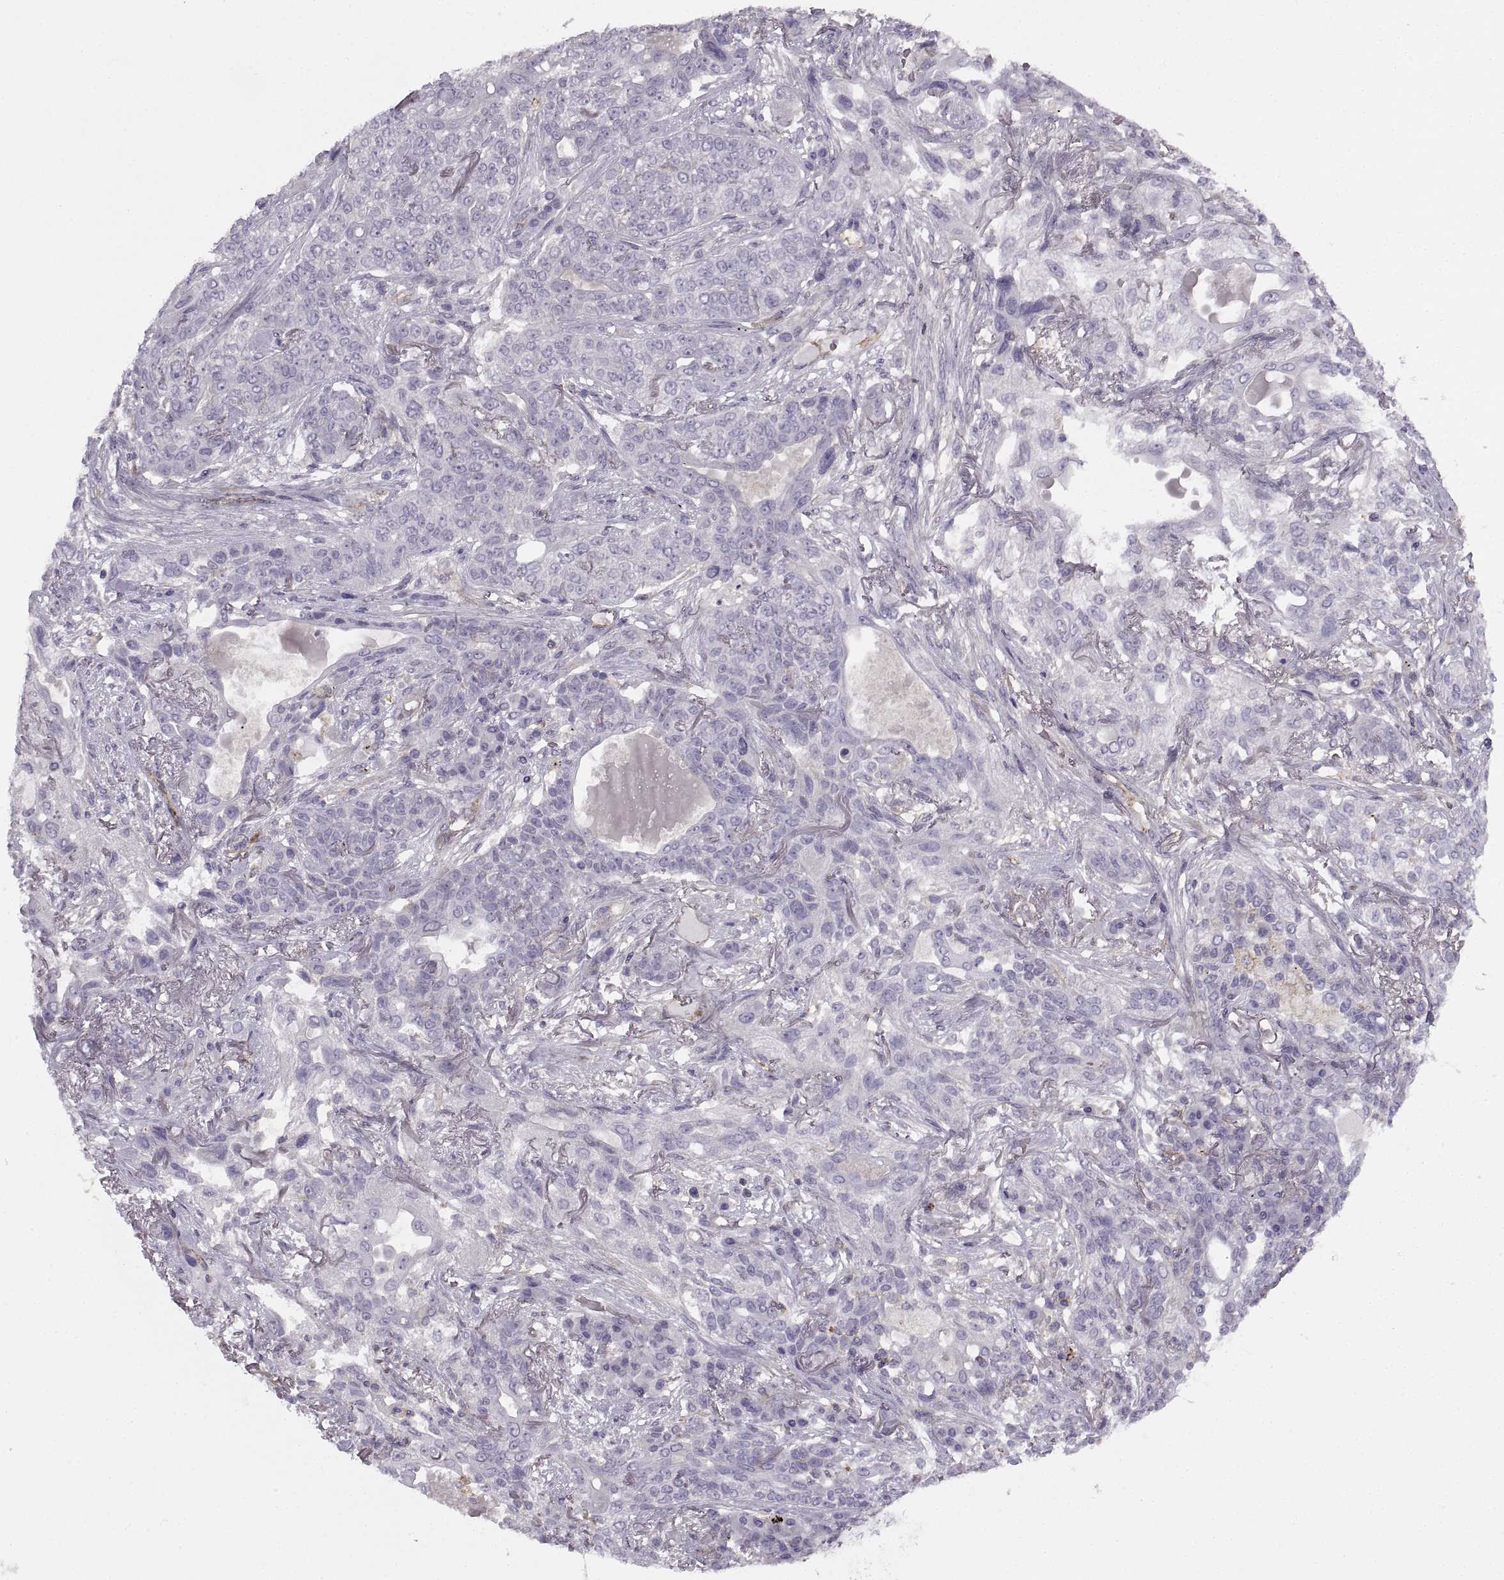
{"staining": {"intensity": "negative", "quantity": "none", "location": "none"}, "tissue": "lung cancer", "cell_type": "Tumor cells", "image_type": "cancer", "snomed": [{"axis": "morphology", "description": "Squamous cell carcinoma, NOS"}, {"axis": "topography", "description": "Lung"}], "caption": "This image is of squamous cell carcinoma (lung) stained with immunohistochemistry (IHC) to label a protein in brown with the nuclei are counter-stained blue. There is no positivity in tumor cells. (DAB (3,3'-diaminobenzidine) immunohistochemistry, high magnification).", "gene": "RALB", "patient": {"sex": "female", "age": 70}}